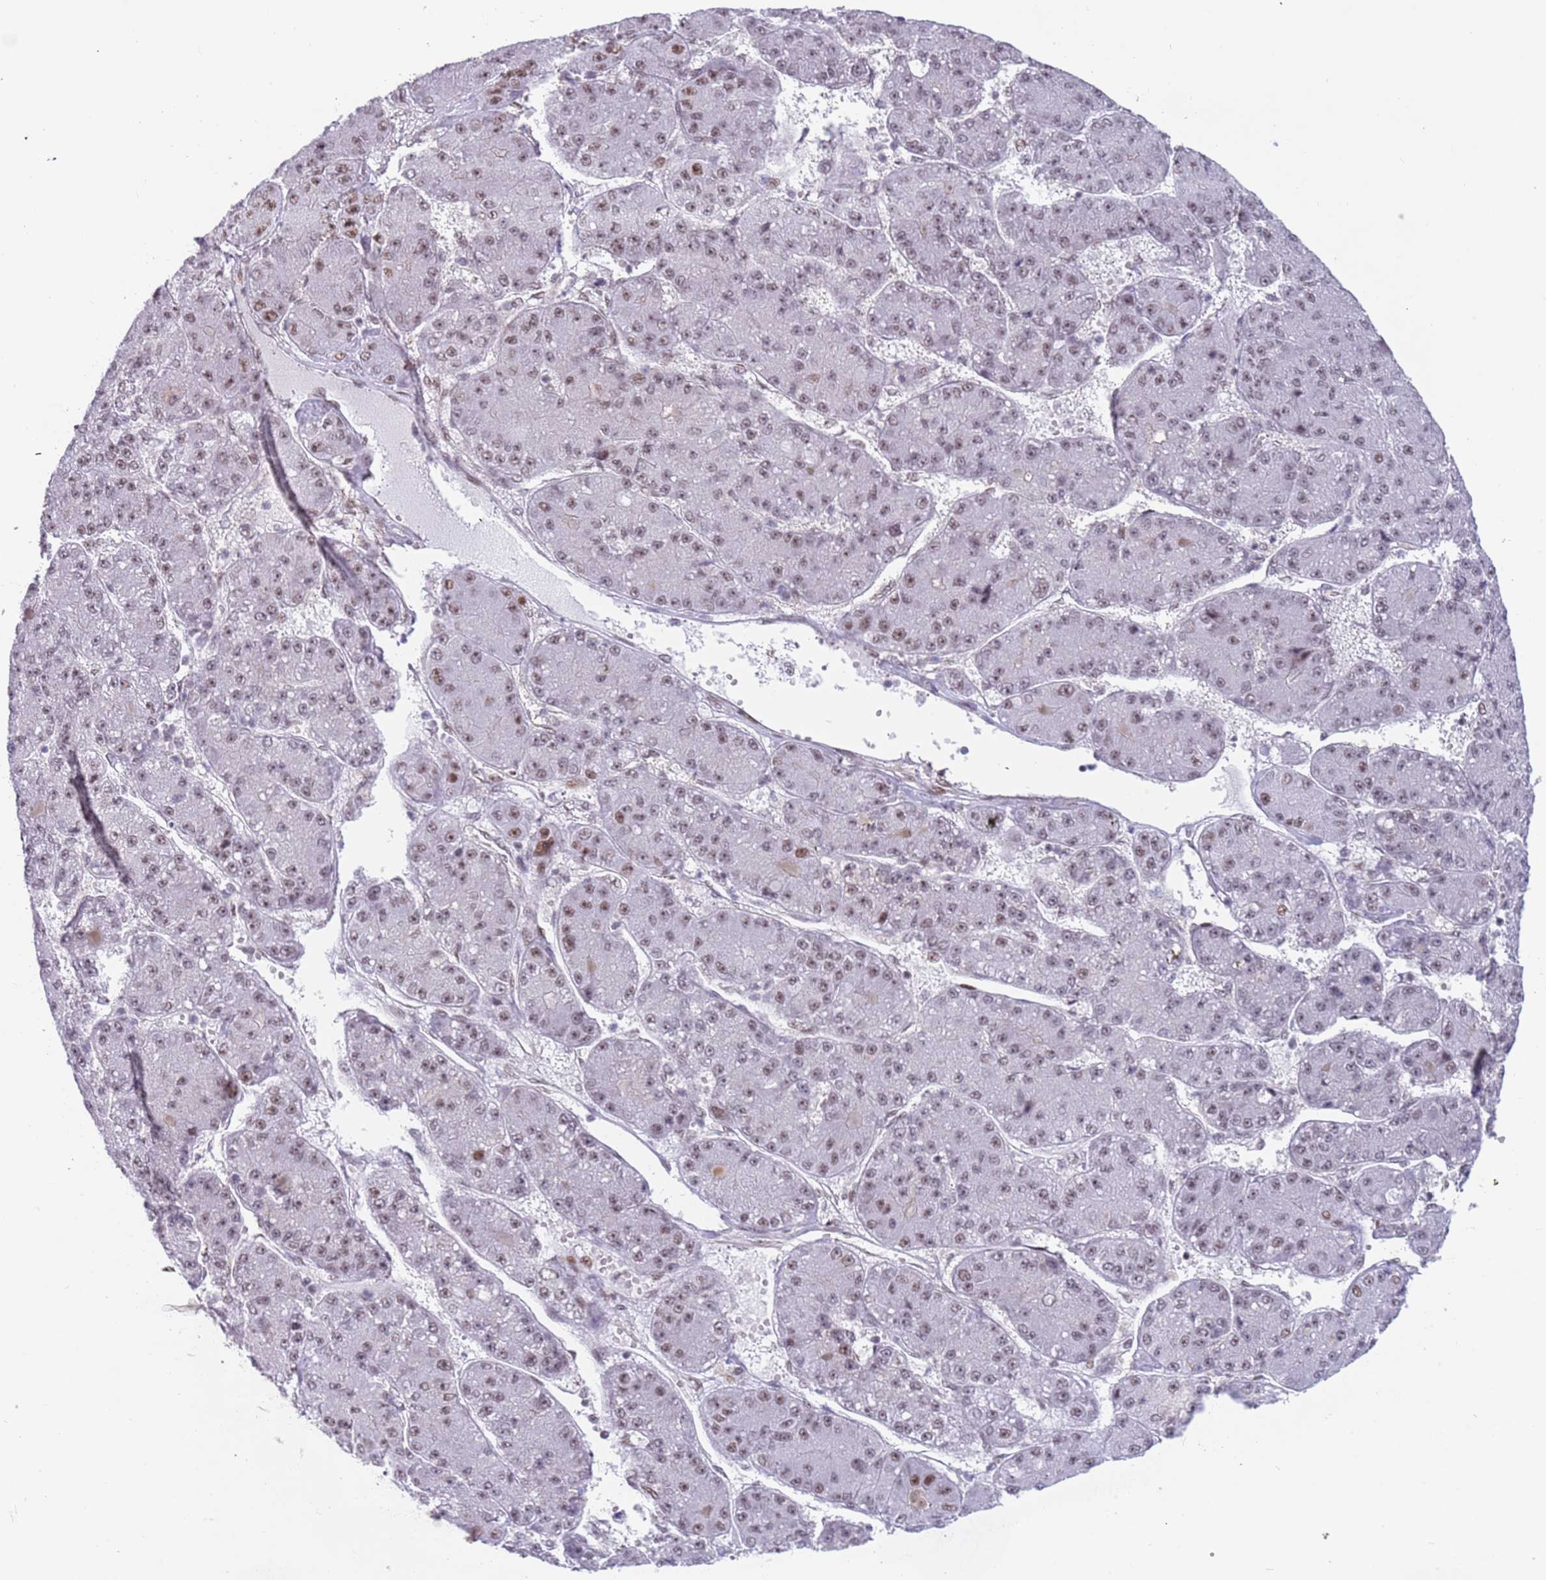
{"staining": {"intensity": "moderate", "quantity": "25%-75%", "location": "nuclear"}, "tissue": "liver cancer", "cell_type": "Tumor cells", "image_type": "cancer", "snomed": [{"axis": "morphology", "description": "Carcinoma, Hepatocellular, NOS"}, {"axis": "topography", "description": "Liver"}], "caption": "A medium amount of moderate nuclear positivity is present in about 25%-75% of tumor cells in liver cancer (hepatocellular carcinoma) tissue.", "gene": "LRMDA", "patient": {"sex": "male", "age": 67}}